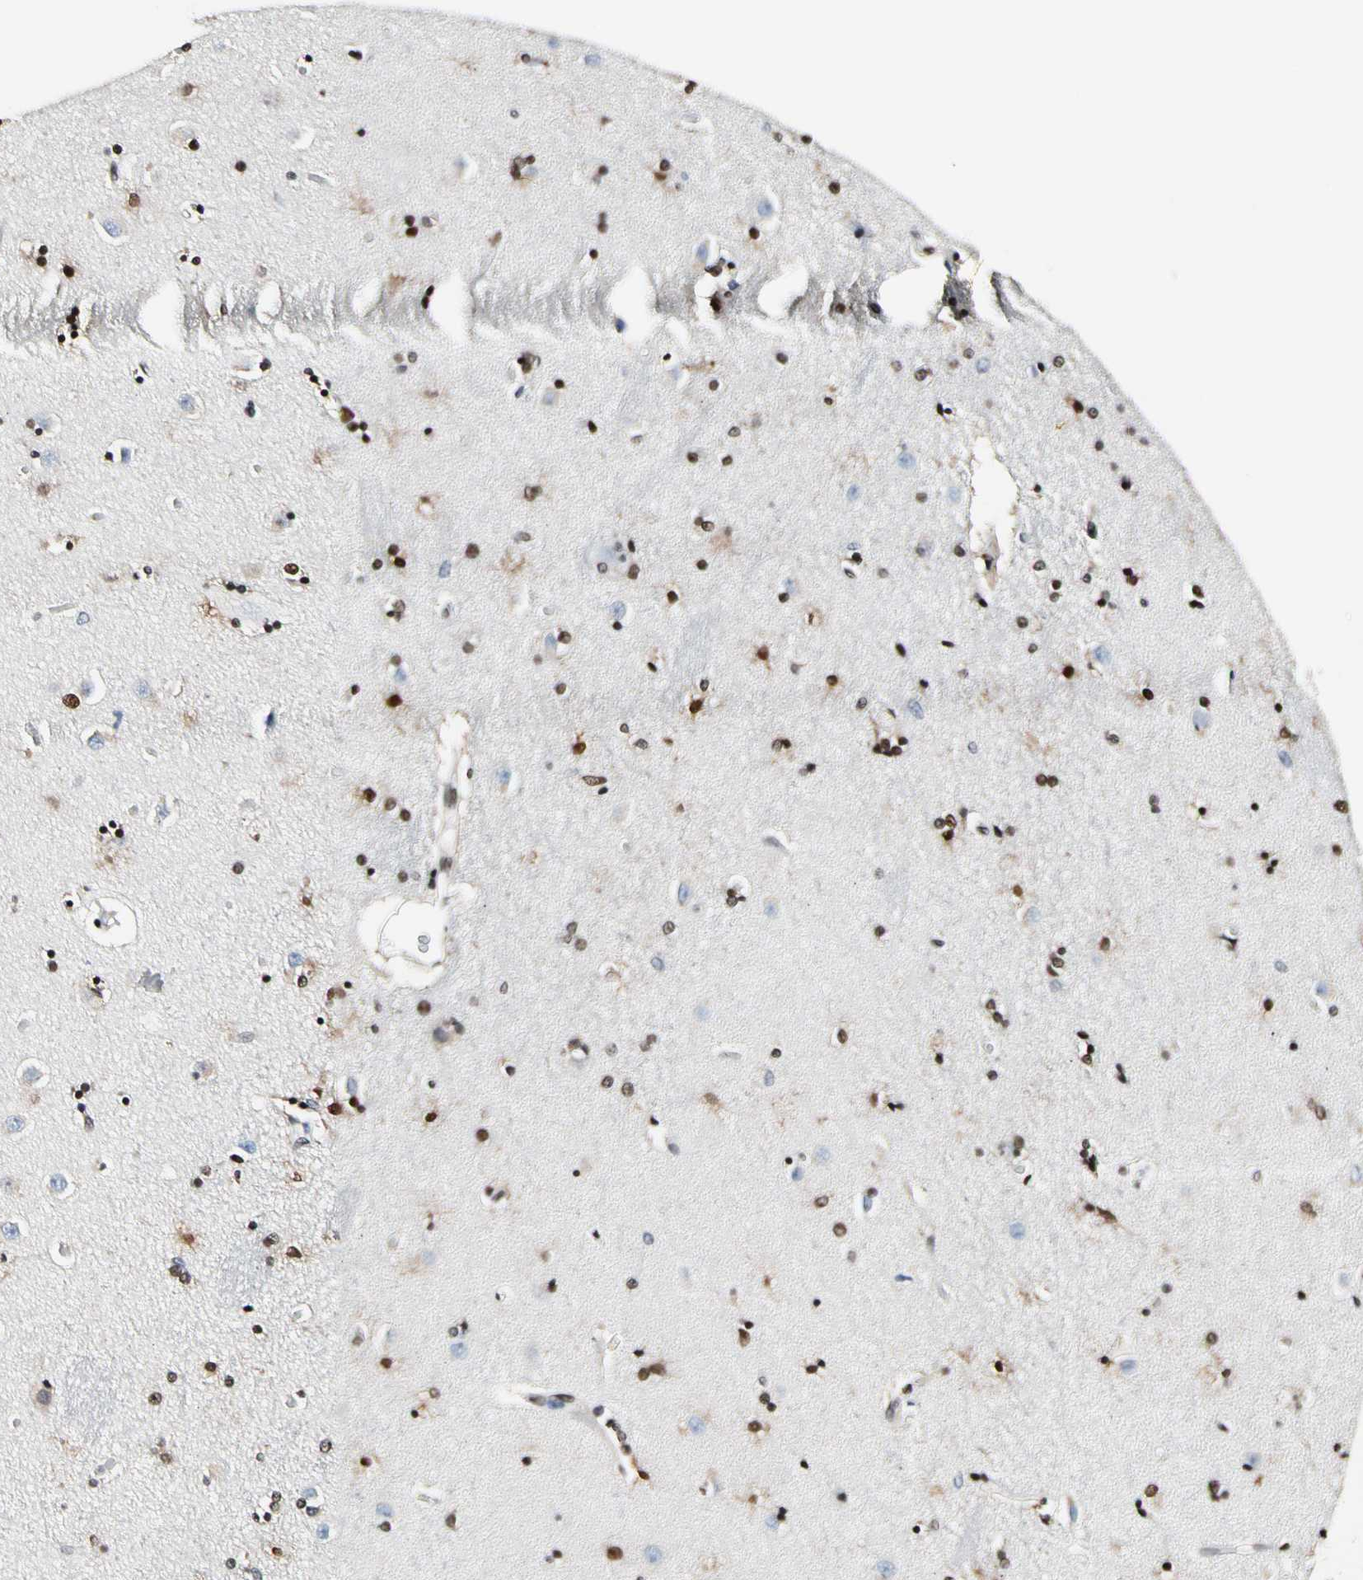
{"staining": {"intensity": "moderate", "quantity": ">75%", "location": "nuclear"}, "tissue": "caudate", "cell_type": "Glial cells", "image_type": "normal", "snomed": [{"axis": "morphology", "description": "Normal tissue, NOS"}, {"axis": "topography", "description": "Lateral ventricle wall"}], "caption": "DAB immunohistochemical staining of normal caudate exhibits moderate nuclear protein expression in about >75% of glial cells.", "gene": "NFIA", "patient": {"sex": "female", "age": 54}}